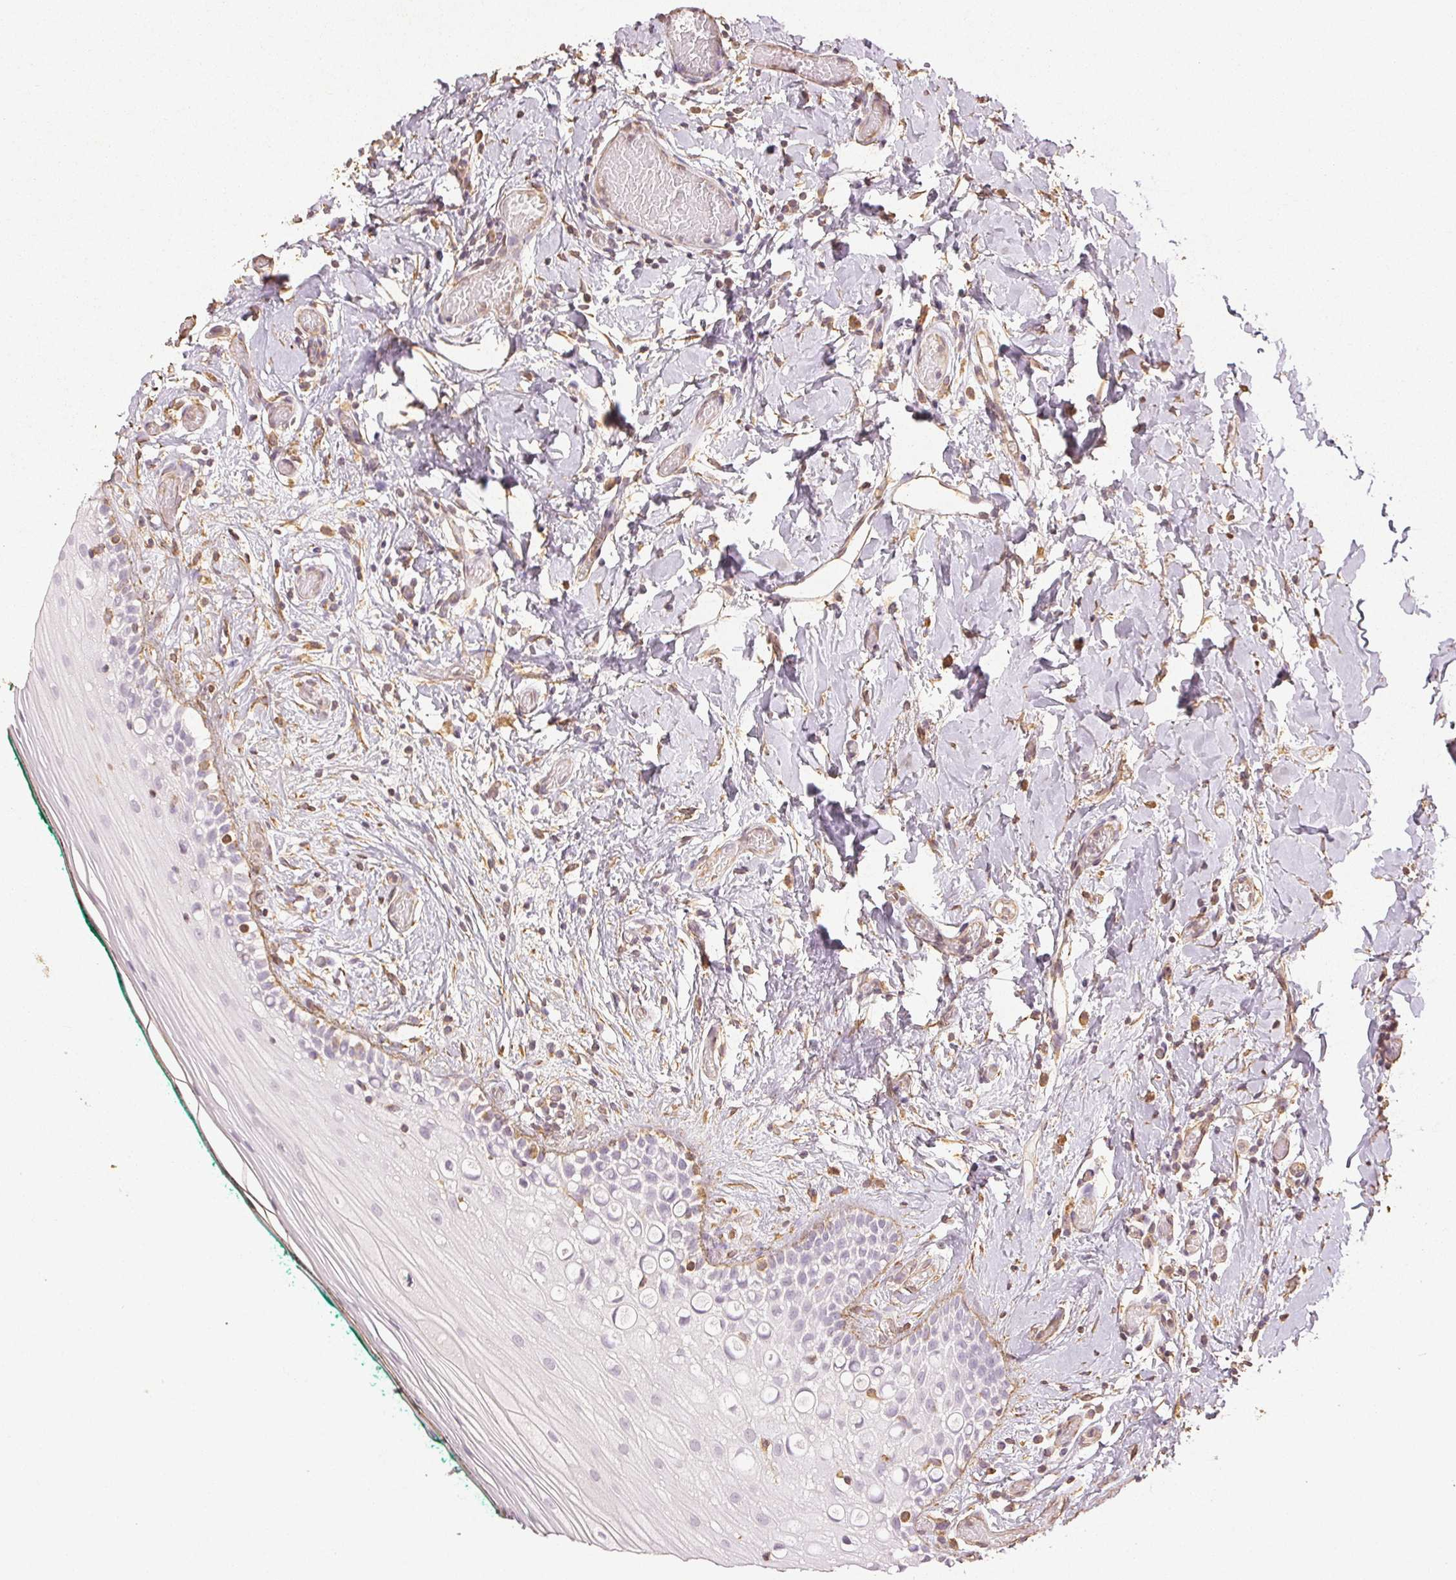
{"staining": {"intensity": "negative", "quantity": "none", "location": "none"}, "tissue": "oral mucosa", "cell_type": "Squamous epithelial cells", "image_type": "normal", "snomed": [{"axis": "morphology", "description": "Normal tissue, NOS"}, {"axis": "topography", "description": "Oral tissue"}], "caption": "This is a photomicrograph of immunohistochemistry (IHC) staining of unremarkable oral mucosa, which shows no expression in squamous epithelial cells. (Stains: DAB immunohistochemistry (IHC) with hematoxylin counter stain, Microscopy: brightfield microscopy at high magnification).", "gene": "COL7A1", "patient": {"sex": "female", "age": 83}}